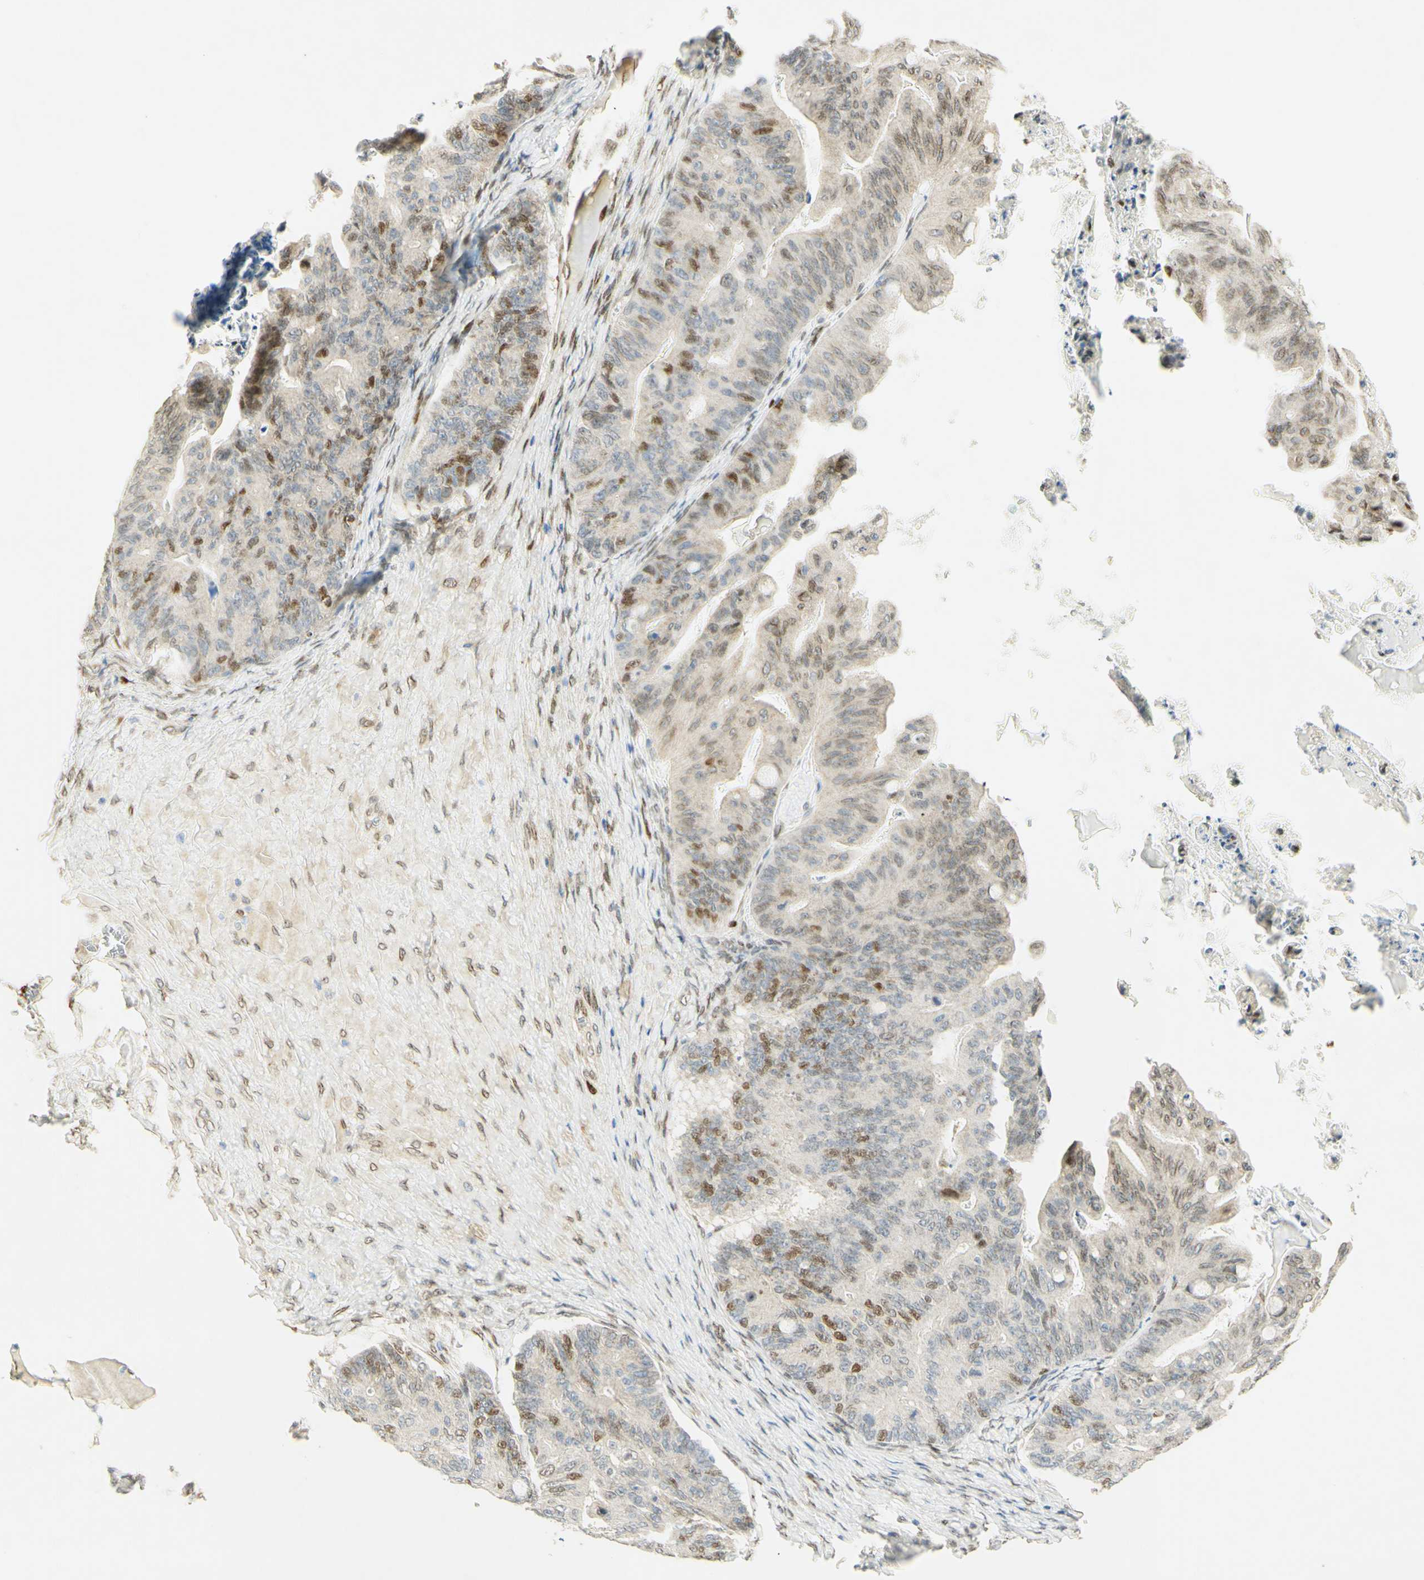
{"staining": {"intensity": "strong", "quantity": "<25%", "location": "nuclear"}, "tissue": "ovarian cancer", "cell_type": "Tumor cells", "image_type": "cancer", "snomed": [{"axis": "morphology", "description": "Cystadenocarcinoma, mucinous, NOS"}, {"axis": "topography", "description": "Ovary"}], "caption": "High-power microscopy captured an immunohistochemistry (IHC) micrograph of mucinous cystadenocarcinoma (ovarian), revealing strong nuclear expression in approximately <25% of tumor cells.", "gene": "E2F1", "patient": {"sex": "female", "age": 37}}